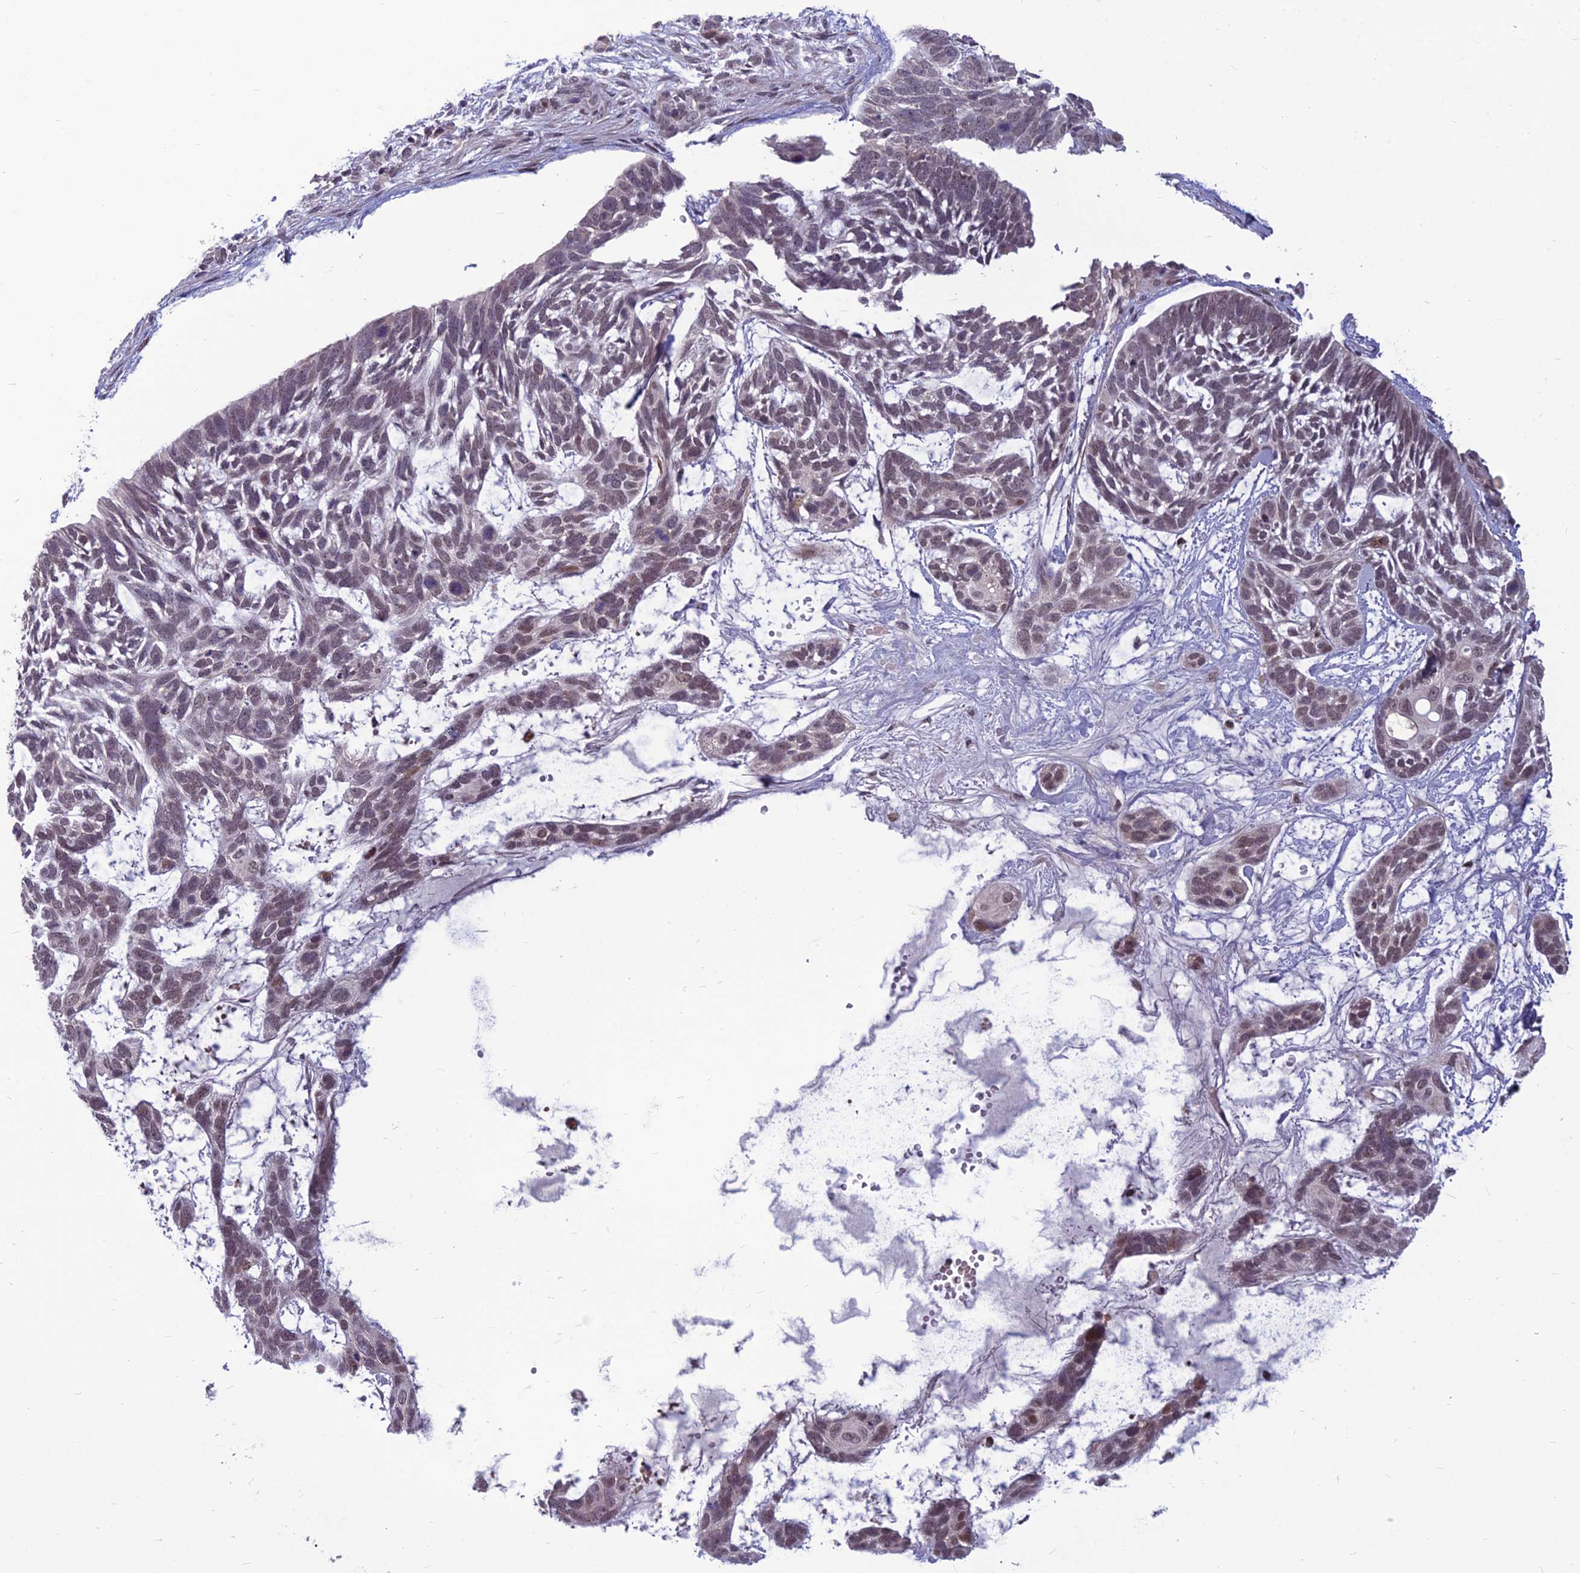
{"staining": {"intensity": "weak", "quantity": "<25%", "location": "nuclear"}, "tissue": "skin cancer", "cell_type": "Tumor cells", "image_type": "cancer", "snomed": [{"axis": "morphology", "description": "Basal cell carcinoma"}, {"axis": "topography", "description": "Skin"}], "caption": "This is an immunohistochemistry photomicrograph of human skin cancer (basal cell carcinoma). There is no expression in tumor cells.", "gene": "FBRS", "patient": {"sex": "male", "age": 88}}